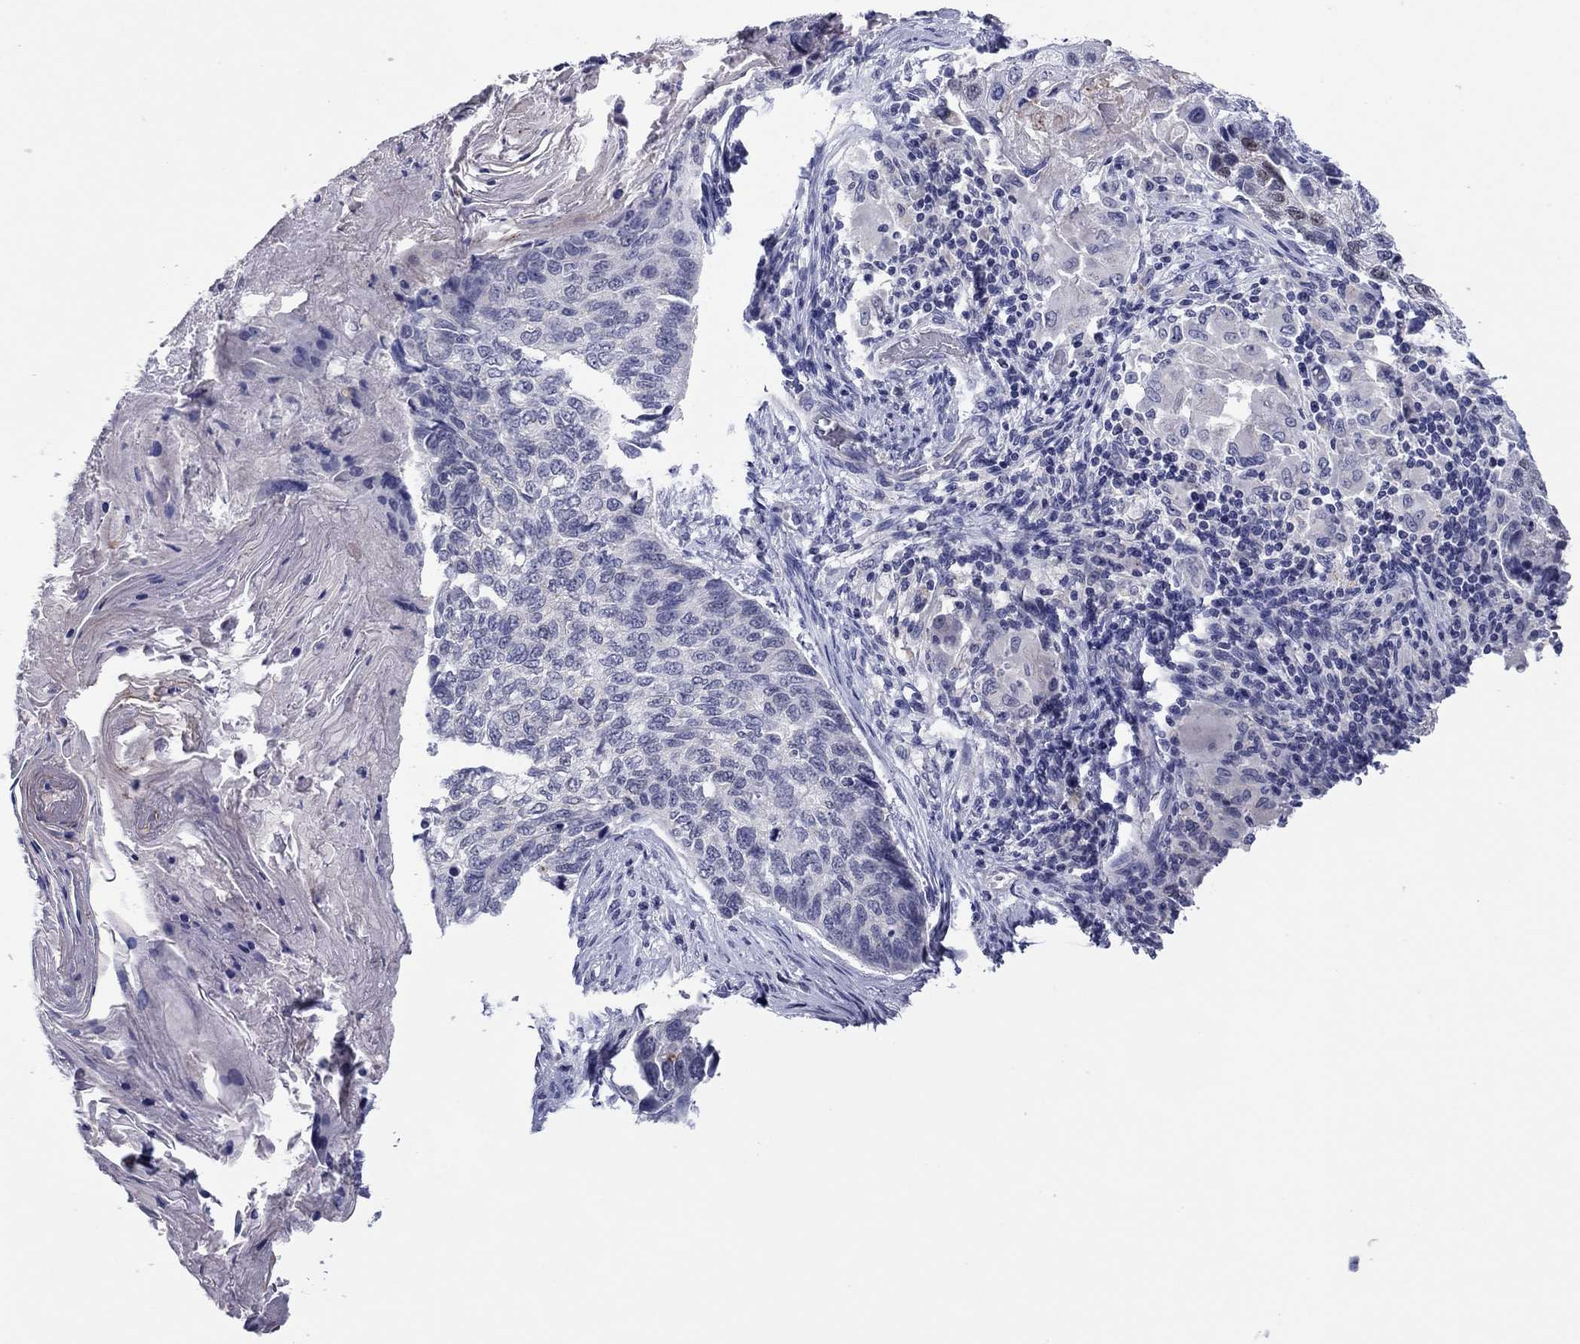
{"staining": {"intensity": "negative", "quantity": "none", "location": "none"}, "tissue": "lung cancer", "cell_type": "Tumor cells", "image_type": "cancer", "snomed": [{"axis": "morphology", "description": "Squamous cell carcinoma, NOS"}, {"axis": "topography", "description": "Lung"}], "caption": "Tumor cells show no significant staining in squamous cell carcinoma (lung).", "gene": "TCFL5", "patient": {"sex": "male", "age": 69}}